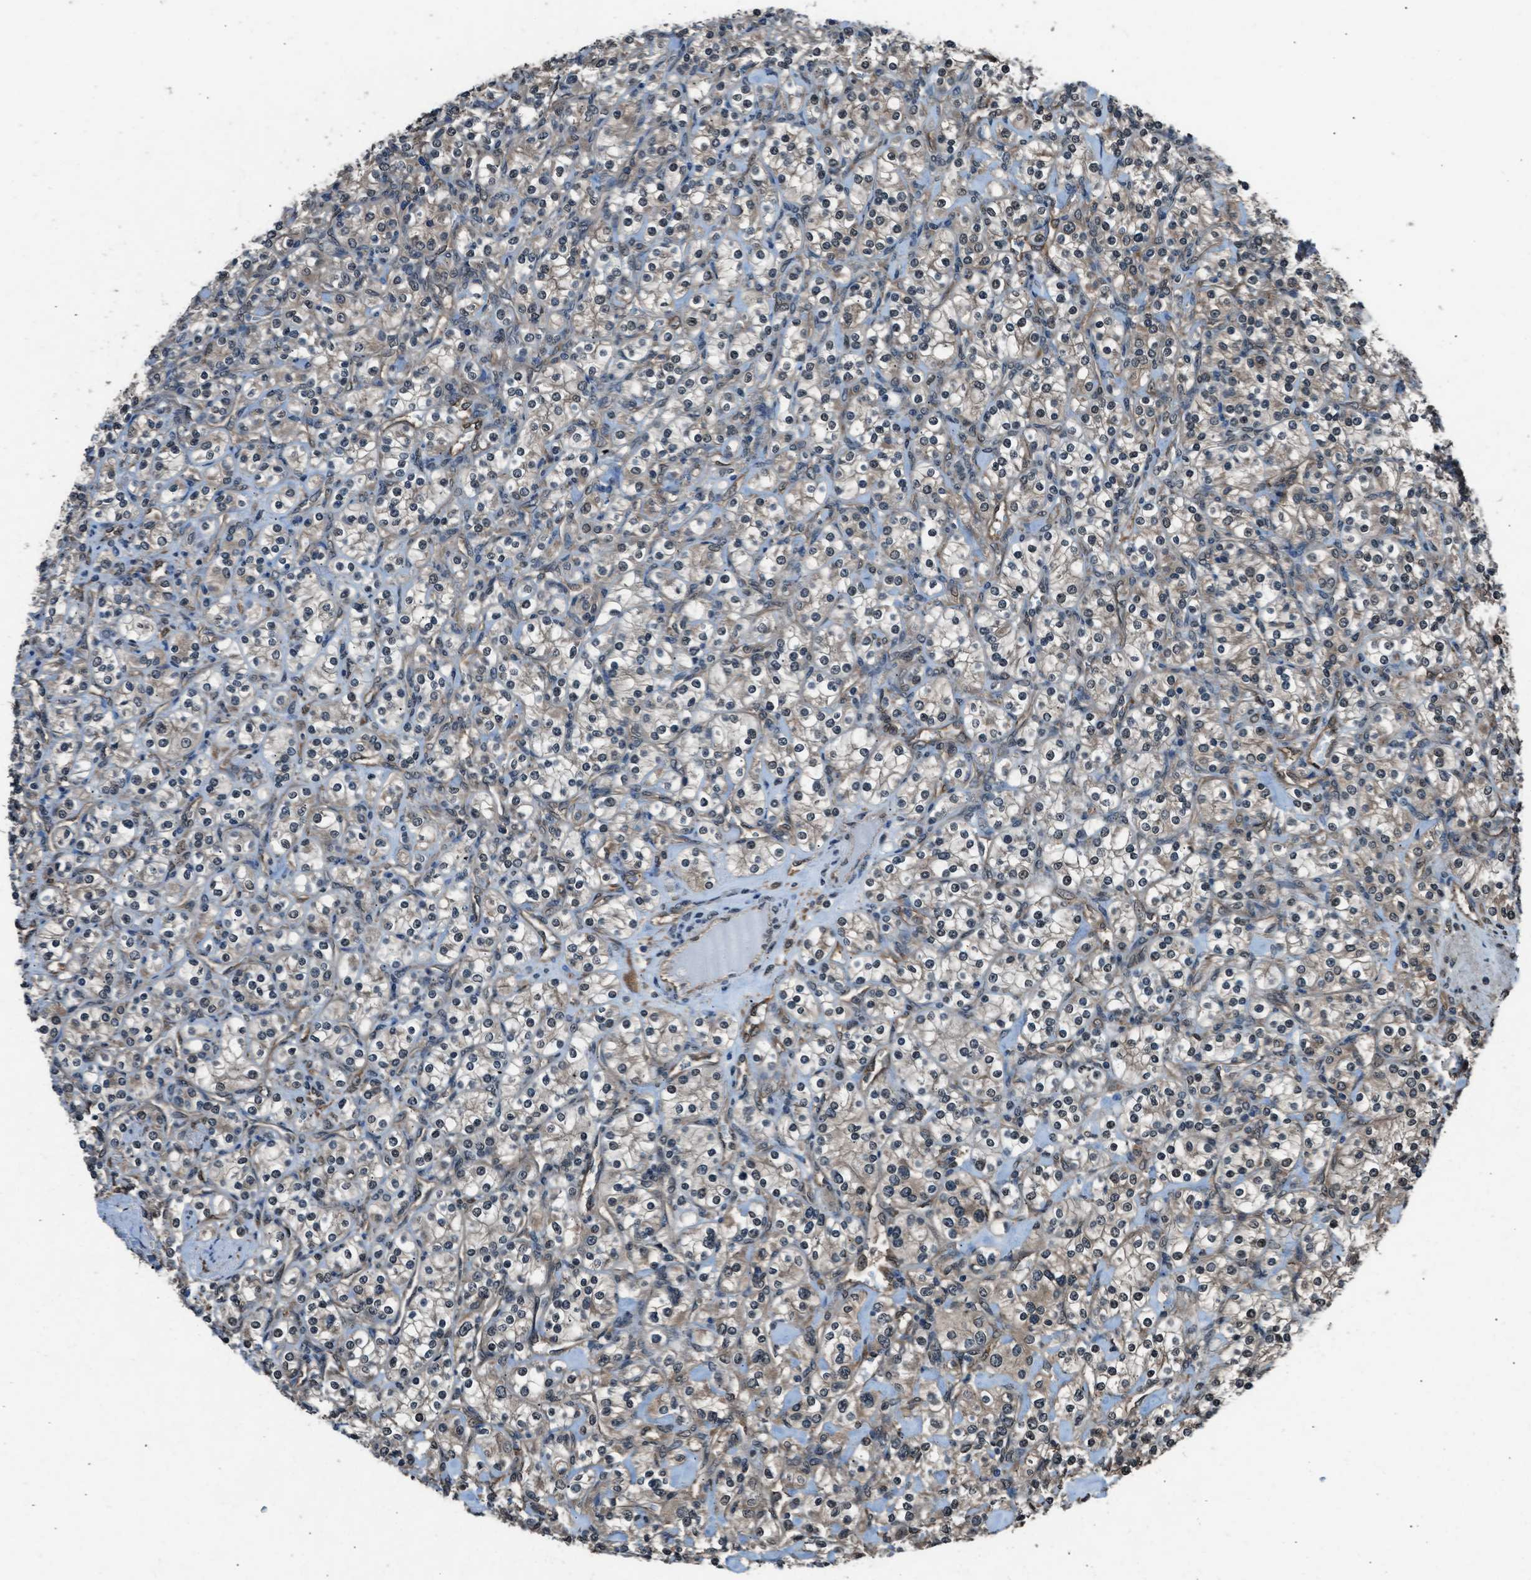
{"staining": {"intensity": "moderate", "quantity": "<25%", "location": "nuclear"}, "tissue": "renal cancer", "cell_type": "Tumor cells", "image_type": "cancer", "snomed": [{"axis": "morphology", "description": "Adenocarcinoma, NOS"}, {"axis": "topography", "description": "Kidney"}], "caption": "High-power microscopy captured an immunohistochemistry histopathology image of adenocarcinoma (renal), revealing moderate nuclear positivity in approximately <25% of tumor cells. The protein of interest is shown in brown color, while the nuclei are stained blue.", "gene": "YWHAG", "patient": {"sex": "male", "age": 77}}